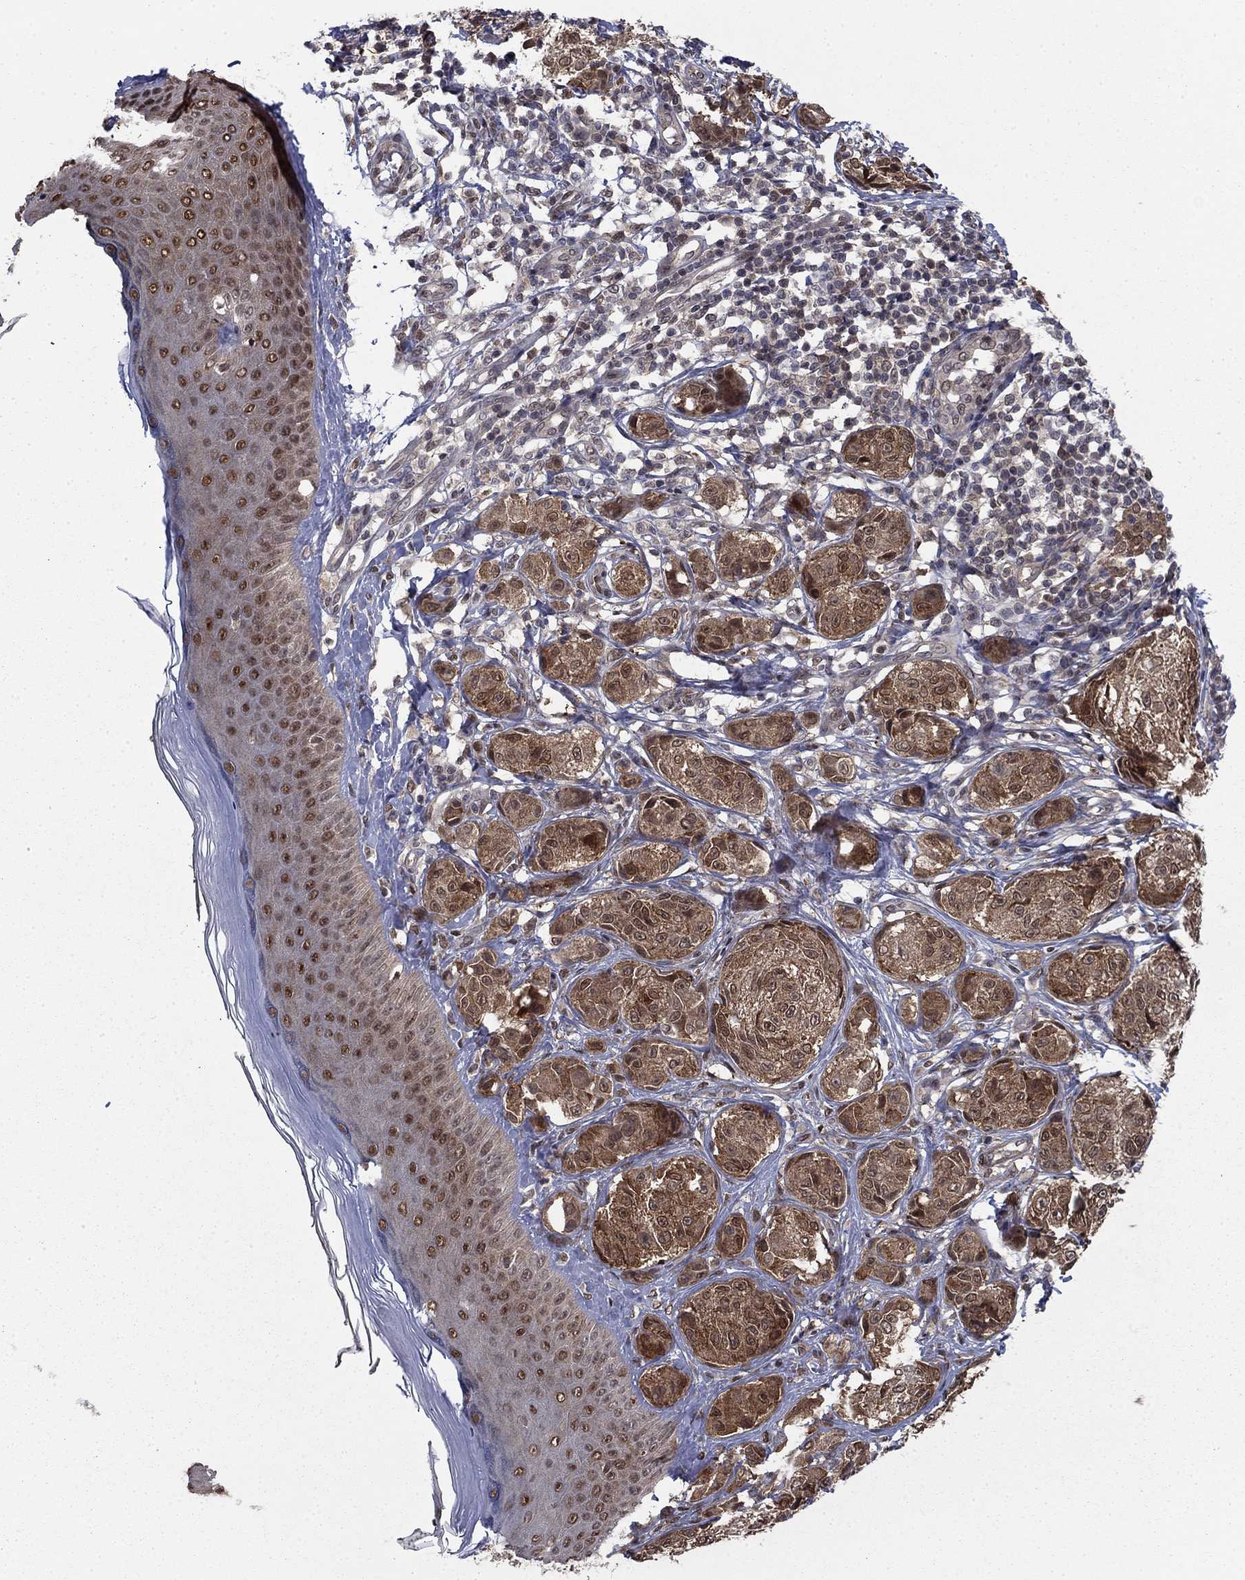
{"staining": {"intensity": "strong", "quantity": "25%-75%", "location": "cytoplasmic/membranous"}, "tissue": "melanoma", "cell_type": "Tumor cells", "image_type": "cancer", "snomed": [{"axis": "morphology", "description": "Malignant melanoma, NOS"}, {"axis": "topography", "description": "Skin"}], "caption": "Immunohistochemical staining of malignant melanoma displays strong cytoplasmic/membranous protein positivity in approximately 25%-75% of tumor cells. The staining is performed using DAB (3,3'-diaminobenzidine) brown chromogen to label protein expression. The nuclei are counter-stained blue using hematoxylin.", "gene": "FKBP4", "patient": {"sex": "male", "age": 61}}